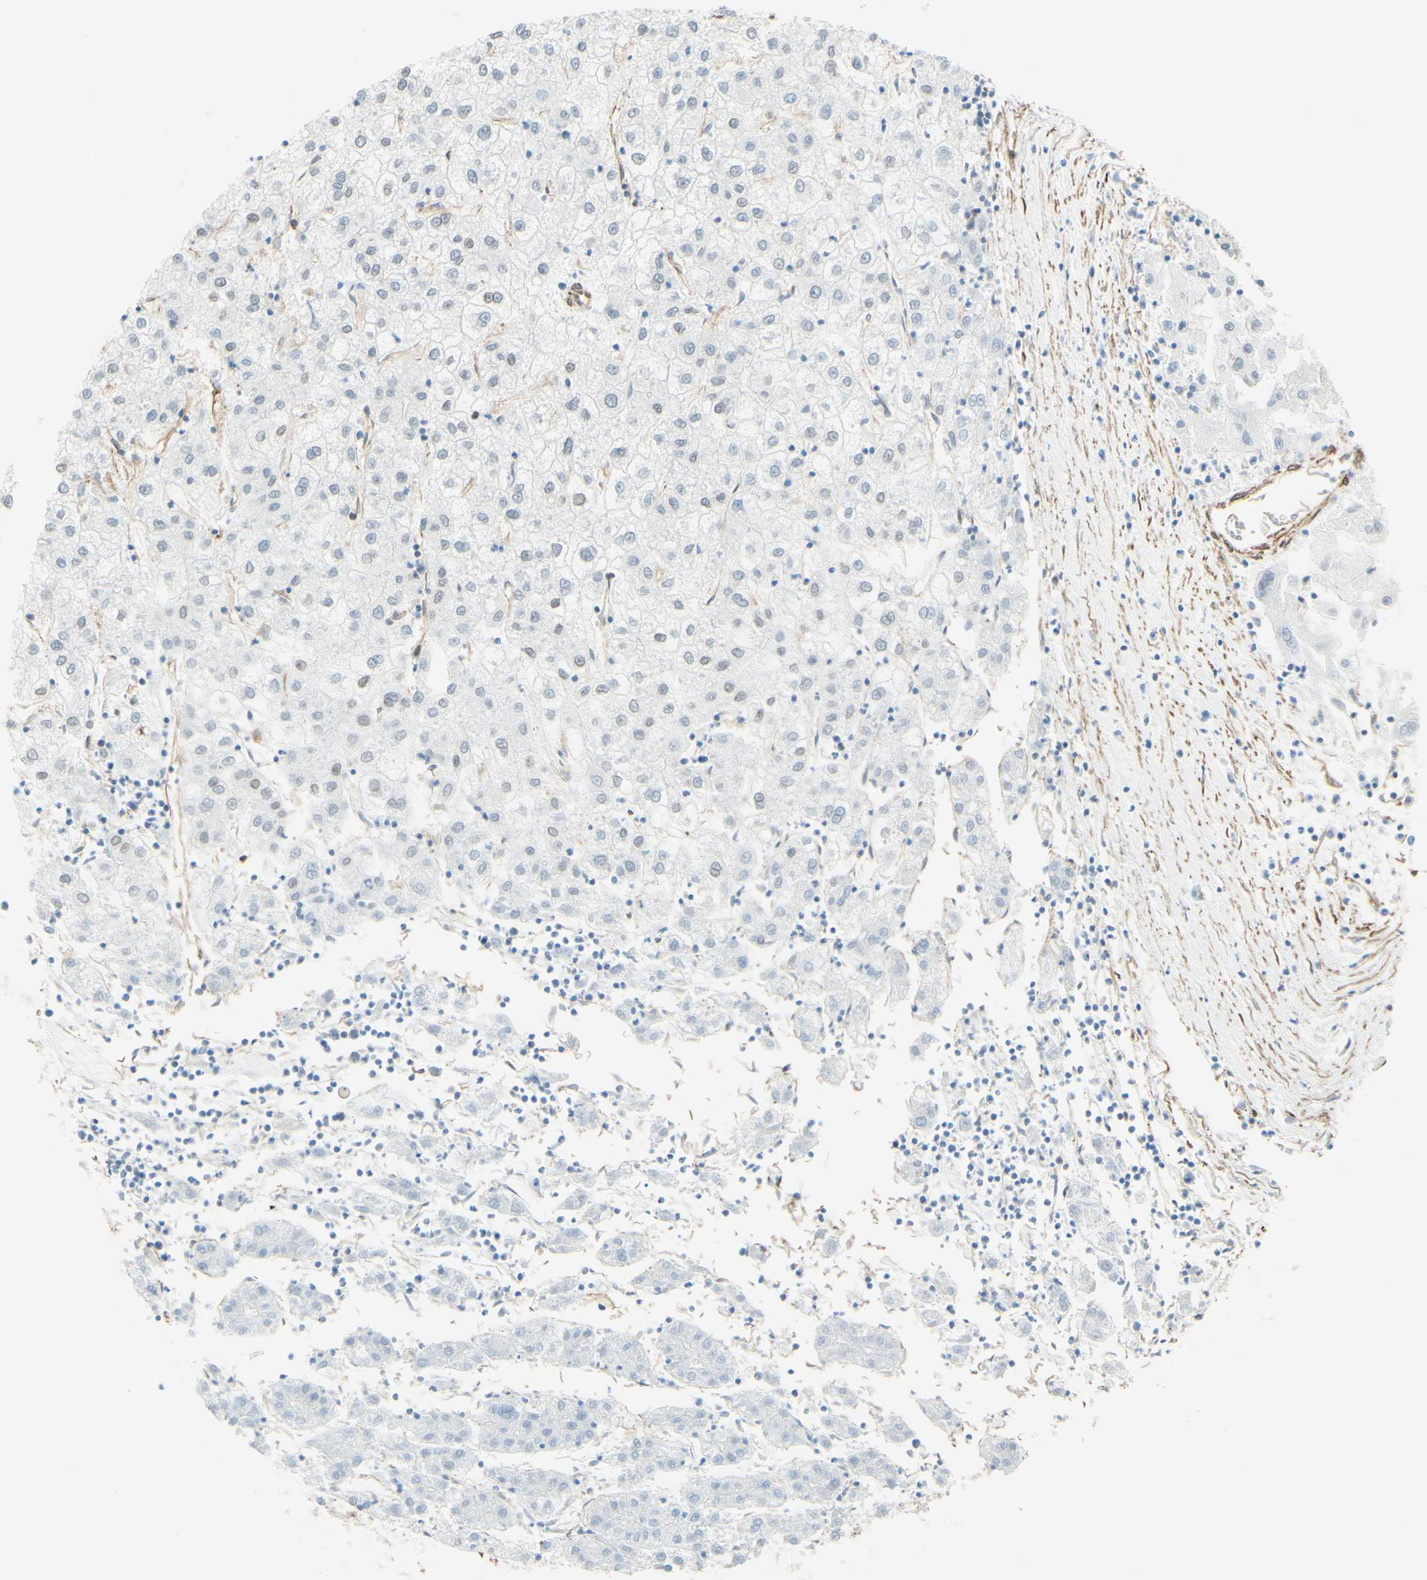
{"staining": {"intensity": "negative", "quantity": "none", "location": "none"}, "tissue": "liver cancer", "cell_type": "Tumor cells", "image_type": "cancer", "snomed": [{"axis": "morphology", "description": "Carcinoma, Hepatocellular, NOS"}, {"axis": "topography", "description": "Liver"}], "caption": "The IHC histopathology image has no significant staining in tumor cells of liver hepatocellular carcinoma tissue.", "gene": "ENDOD1", "patient": {"sex": "male", "age": 72}}